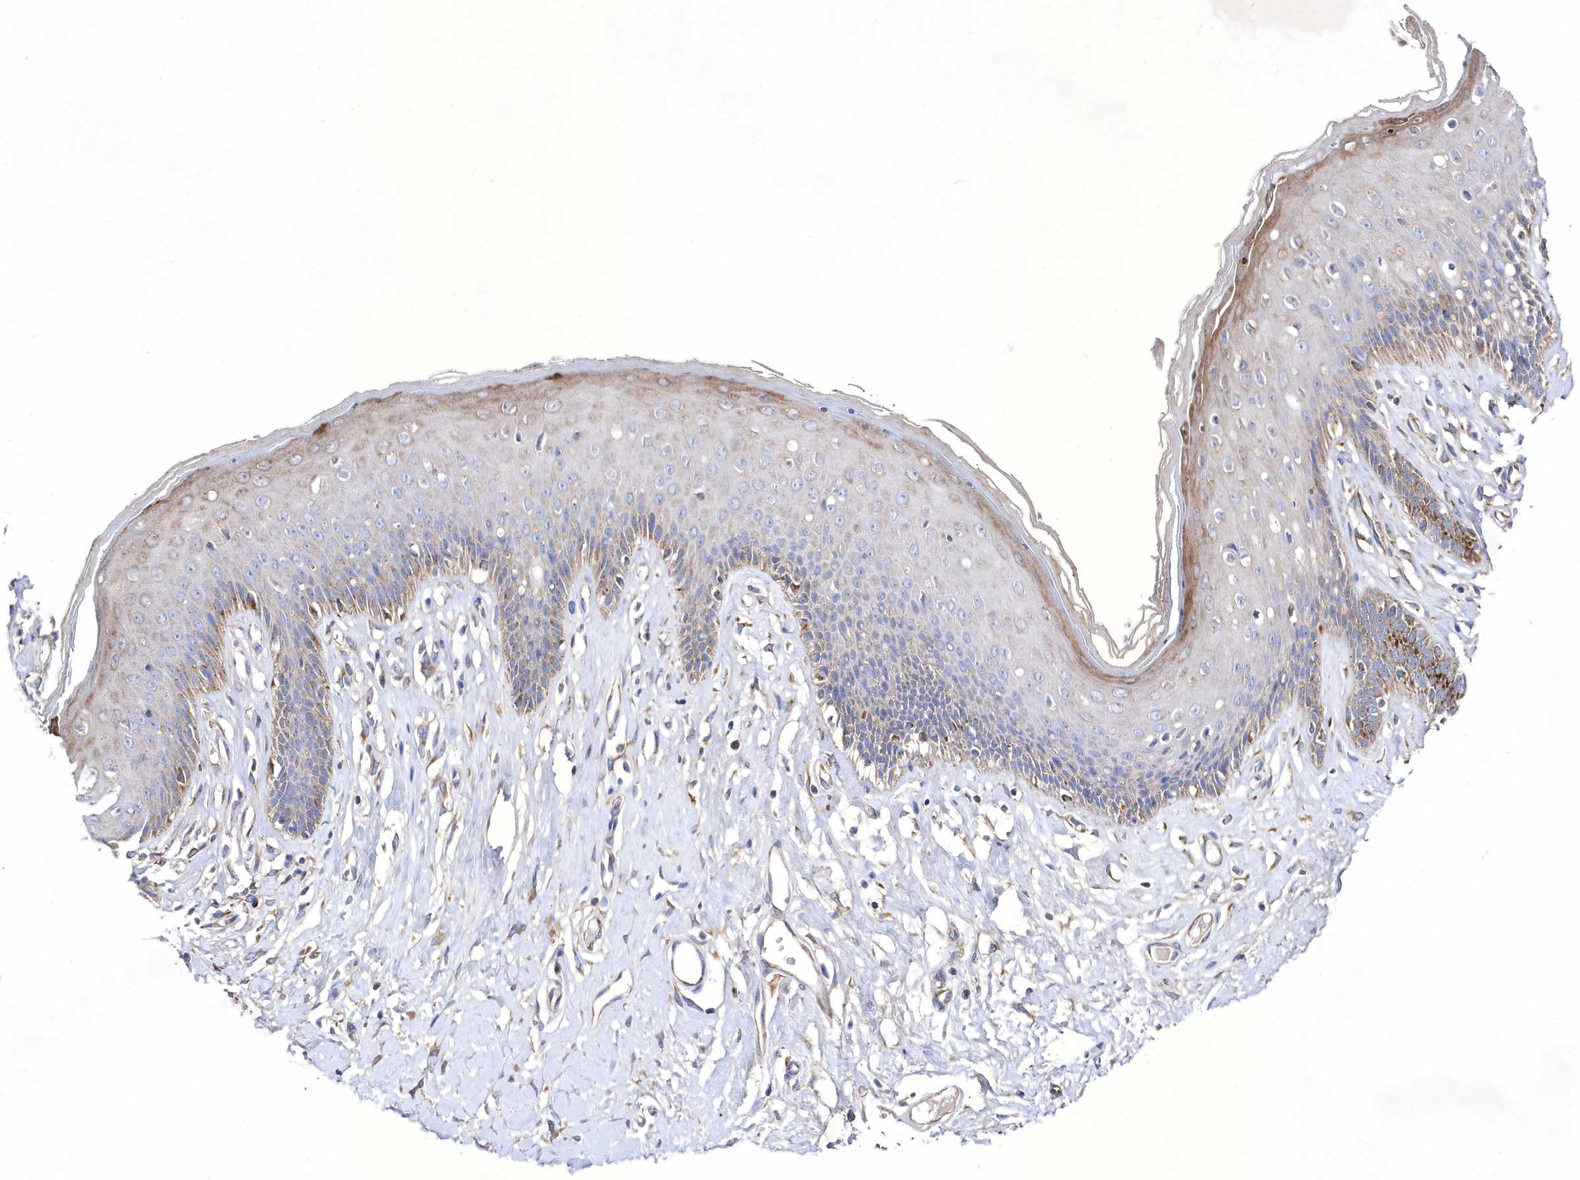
{"staining": {"intensity": "moderate", "quantity": "<25%", "location": "cytoplasmic/membranous"}, "tissue": "skin", "cell_type": "Epidermal cells", "image_type": "normal", "snomed": [{"axis": "morphology", "description": "Normal tissue, NOS"}, {"axis": "morphology", "description": "Squamous cell carcinoma, NOS"}, {"axis": "topography", "description": "Vulva"}], "caption": "Immunohistochemistry (IHC) photomicrograph of unremarkable human skin stained for a protein (brown), which demonstrates low levels of moderate cytoplasmic/membranous positivity in approximately <25% of epidermal cells.", "gene": "METTL8", "patient": {"sex": "female", "age": 85}}